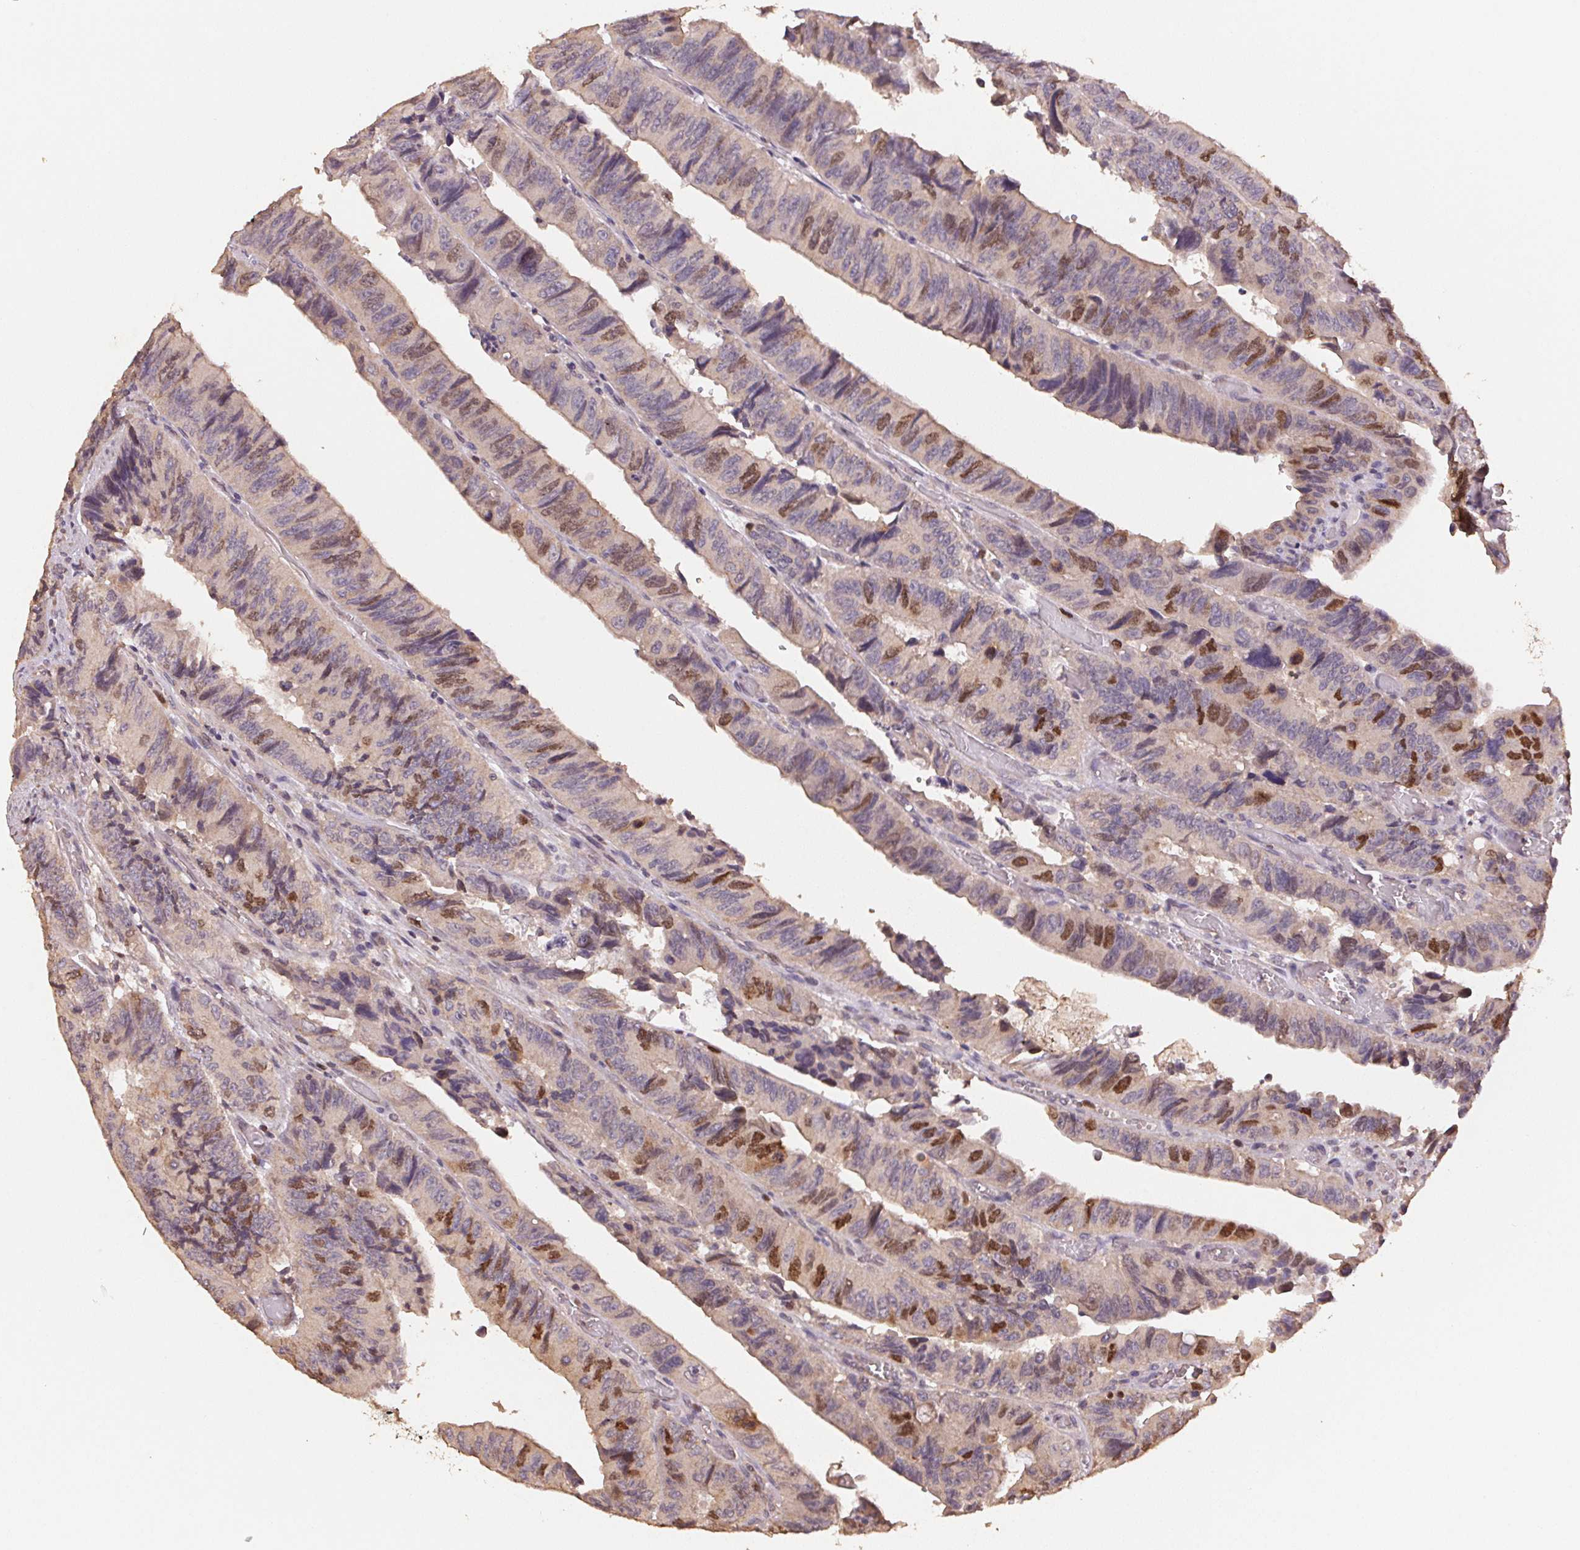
{"staining": {"intensity": "strong", "quantity": "<25%", "location": "nuclear"}, "tissue": "colorectal cancer", "cell_type": "Tumor cells", "image_type": "cancer", "snomed": [{"axis": "morphology", "description": "Adenocarcinoma, NOS"}, {"axis": "topography", "description": "Colon"}], "caption": "The image shows immunohistochemical staining of adenocarcinoma (colorectal). There is strong nuclear expression is identified in approximately <25% of tumor cells. (Brightfield microscopy of DAB IHC at high magnification).", "gene": "CENPF", "patient": {"sex": "female", "age": 84}}